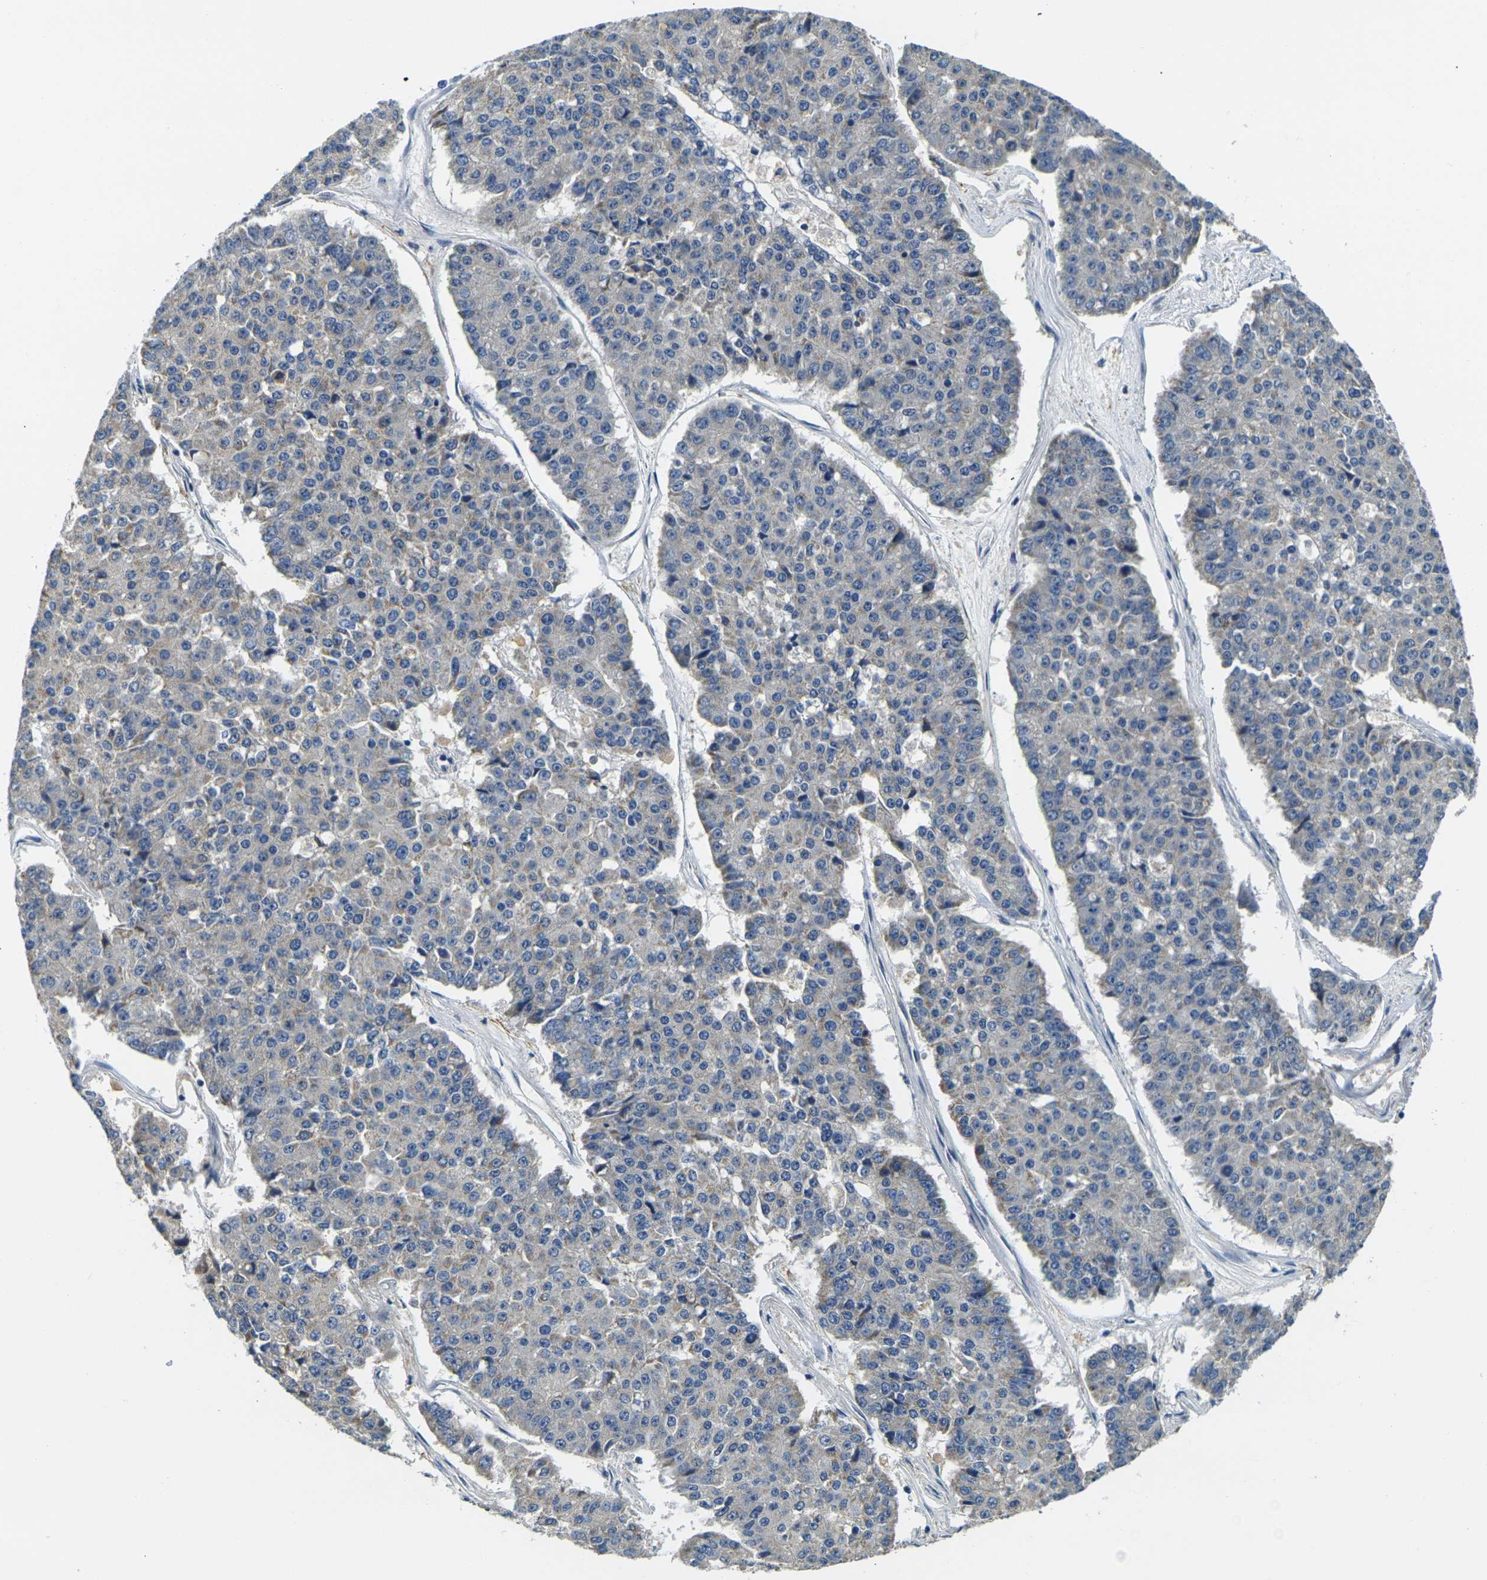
{"staining": {"intensity": "negative", "quantity": "none", "location": "none"}, "tissue": "pancreatic cancer", "cell_type": "Tumor cells", "image_type": "cancer", "snomed": [{"axis": "morphology", "description": "Adenocarcinoma, NOS"}, {"axis": "topography", "description": "Pancreas"}], "caption": "Immunohistochemistry (IHC) of human pancreatic cancer reveals no staining in tumor cells.", "gene": "SHISAL2B", "patient": {"sex": "male", "age": 50}}